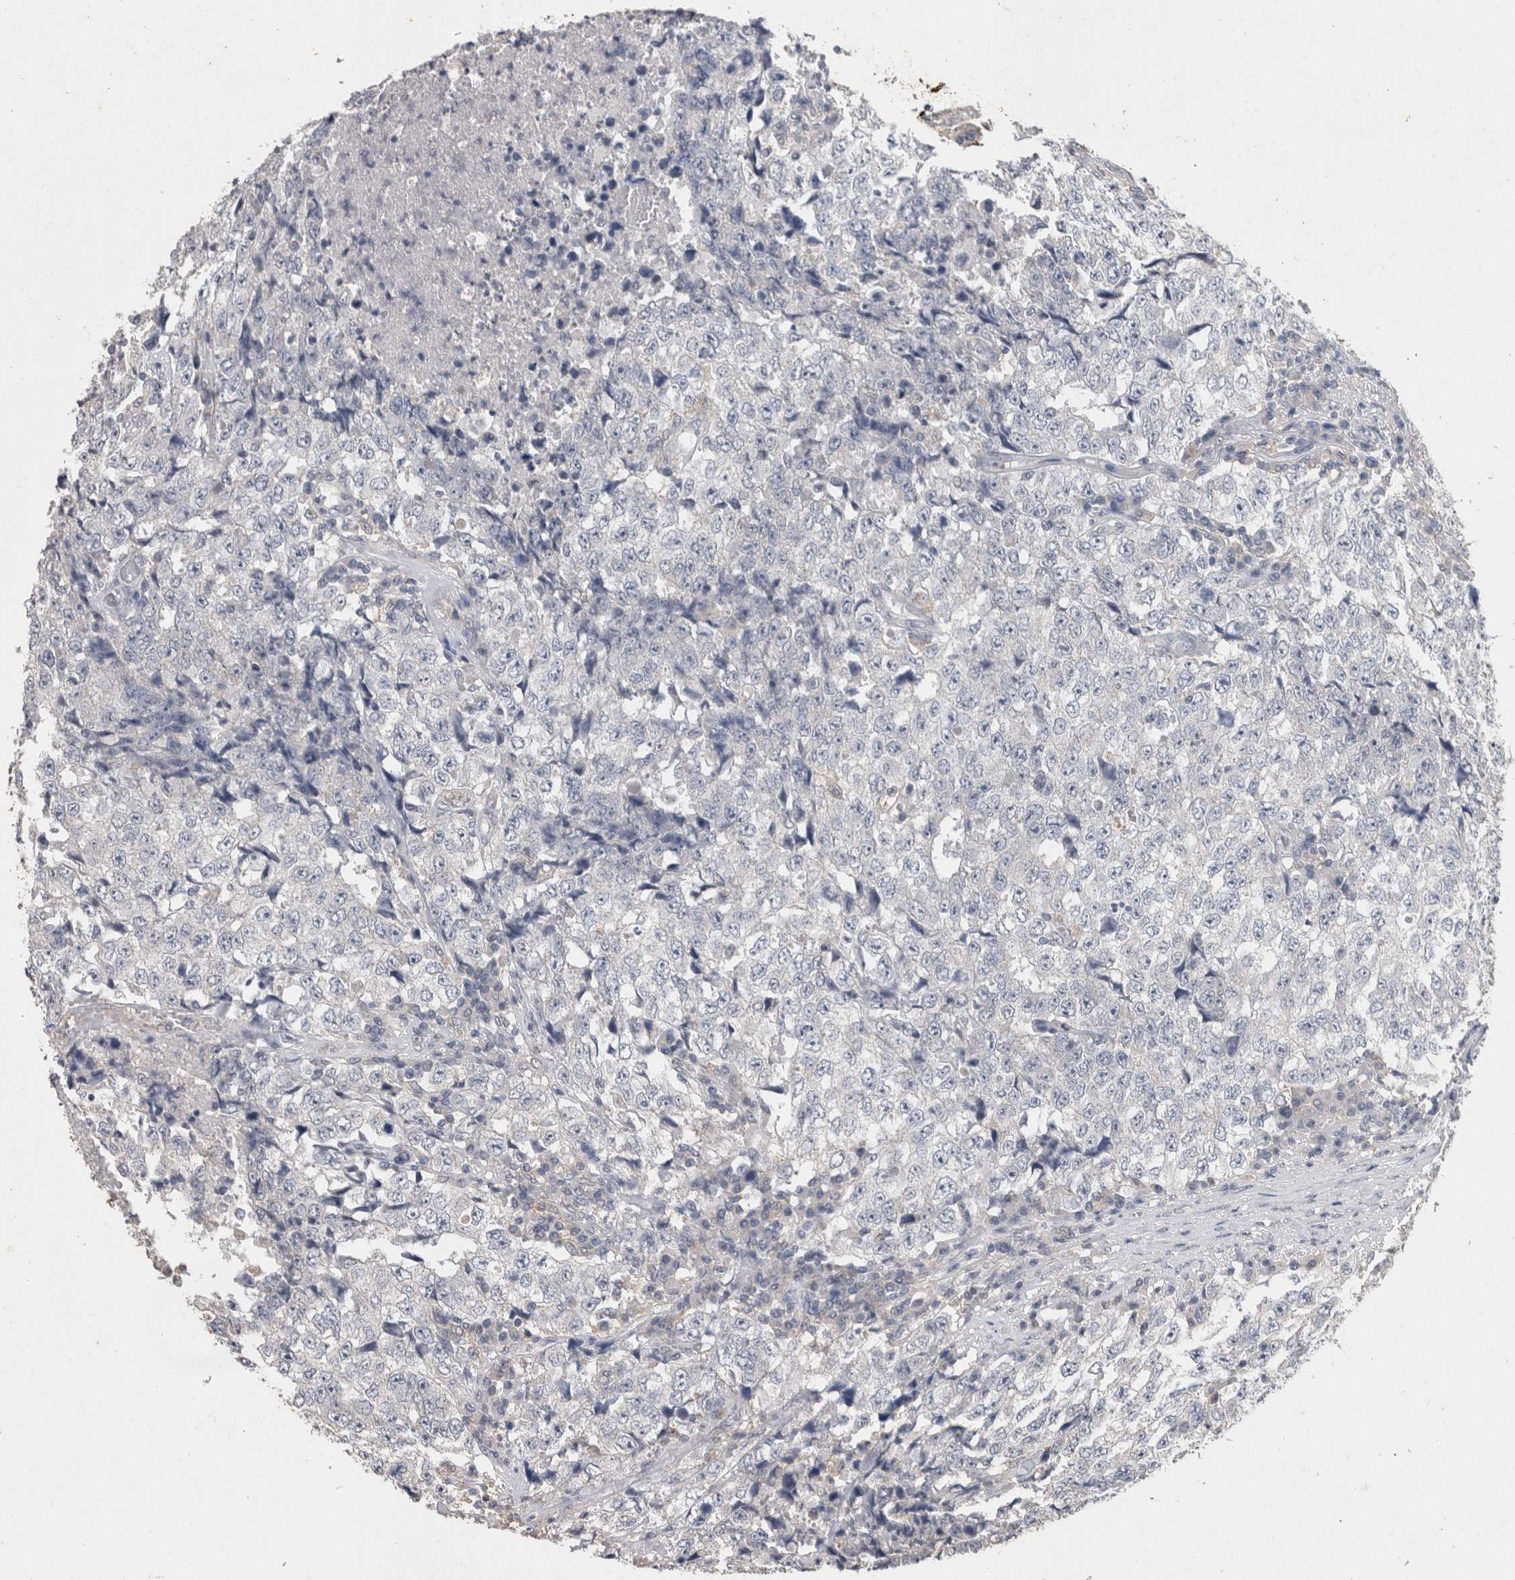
{"staining": {"intensity": "negative", "quantity": "none", "location": "none"}, "tissue": "testis cancer", "cell_type": "Tumor cells", "image_type": "cancer", "snomed": [{"axis": "morphology", "description": "Necrosis, NOS"}, {"axis": "morphology", "description": "Carcinoma, Embryonal, NOS"}, {"axis": "topography", "description": "Testis"}], "caption": "DAB immunohistochemical staining of testis embryonal carcinoma exhibits no significant staining in tumor cells.", "gene": "CNTFR", "patient": {"sex": "male", "age": 19}}